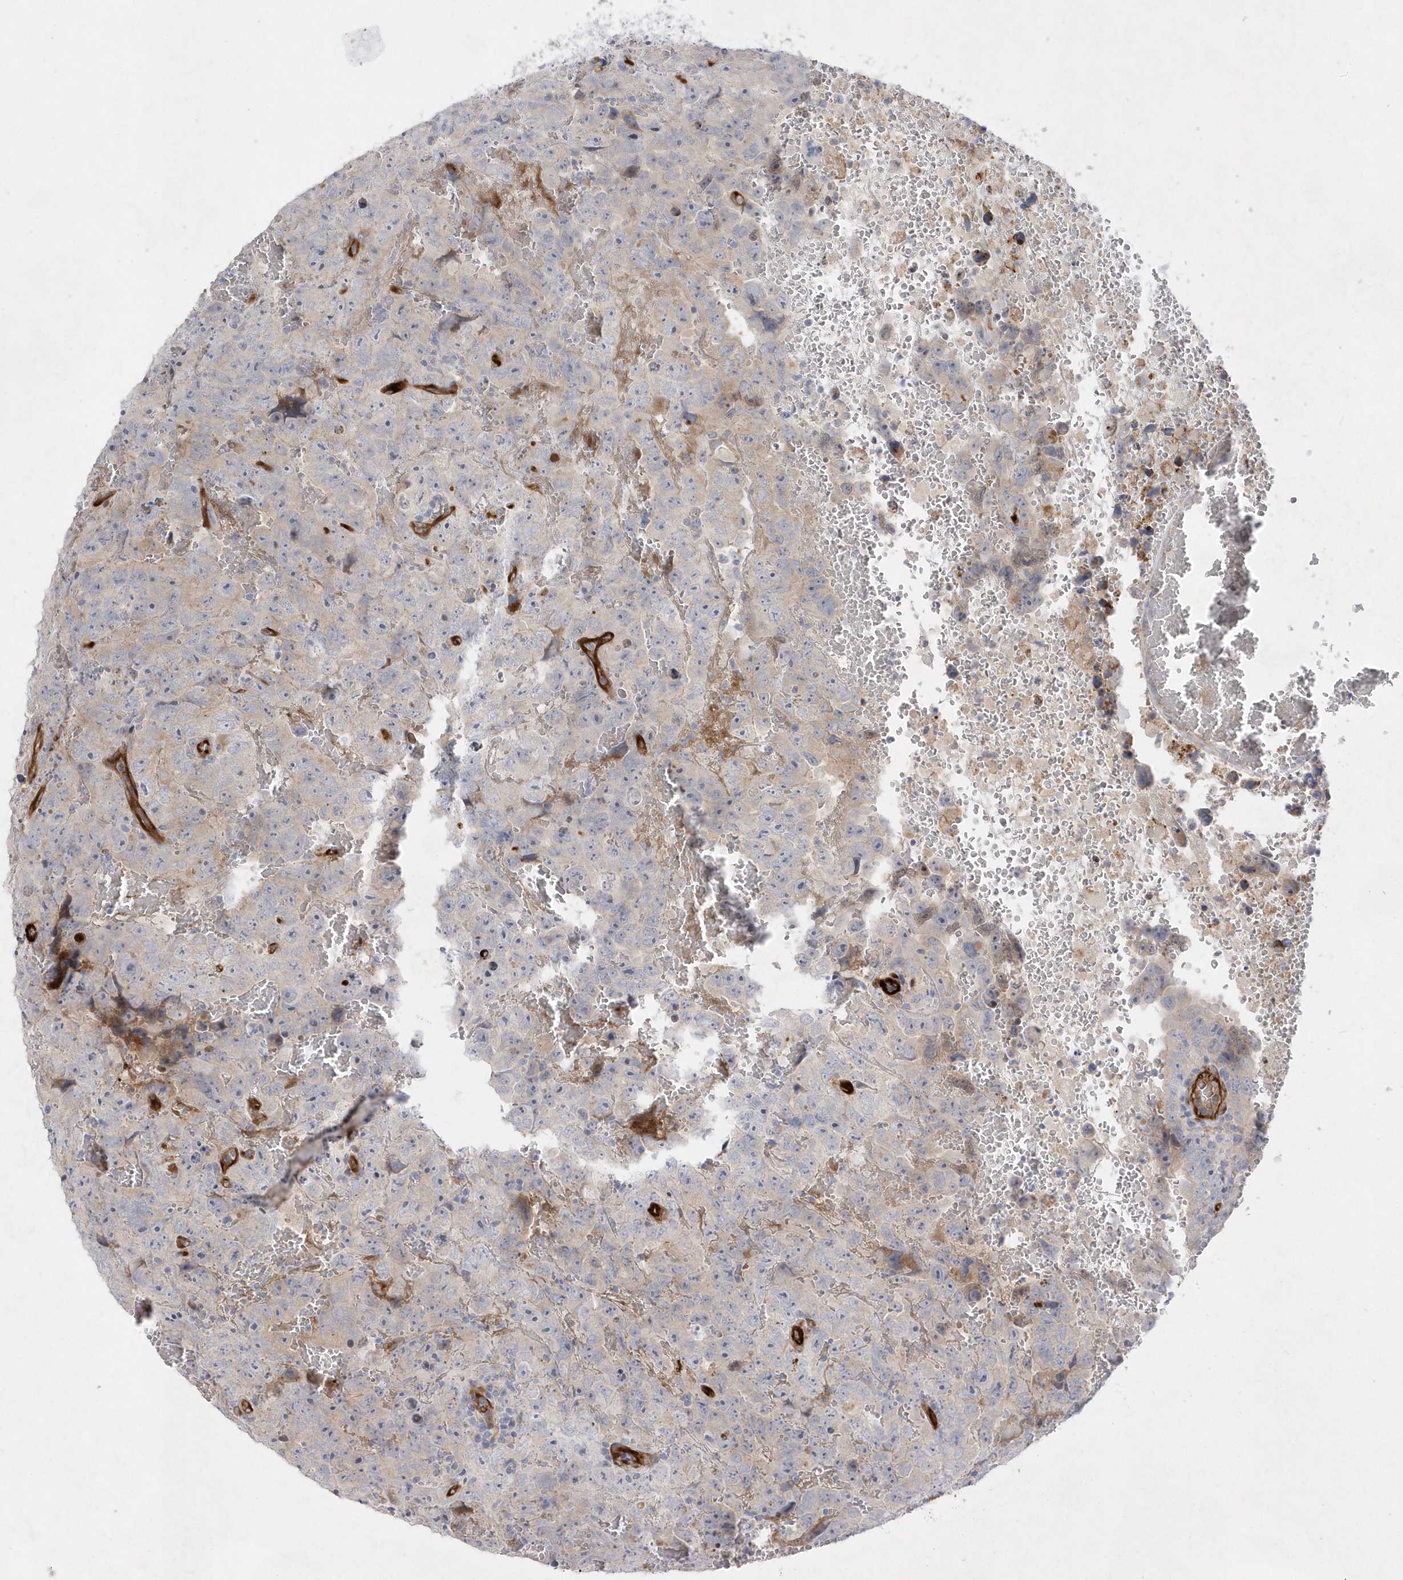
{"staining": {"intensity": "negative", "quantity": "none", "location": "none"}, "tissue": "testis cancer", "cell_type": "Tumor cells", "image_type": "cancer", "snomed": [{"axis": "morphology", "description": "Carcinoma, Embryonal, NOS"}, {"axis": "topography", "description": "Testis"}], "caption": "Immunohistochemistry (IHC) histopathology image of neoplastic tissue: human testis embryonal carcinoma stained with DAB (3,3'-diaminobenzidine) reveals no significant protein expression in tumor cells. (Brightfield microscopy of DAB immunohistochemistry (IHC) at high magnification).", "gene": "TMEM132B", "patient": {"sex": "male", "age": 45}}